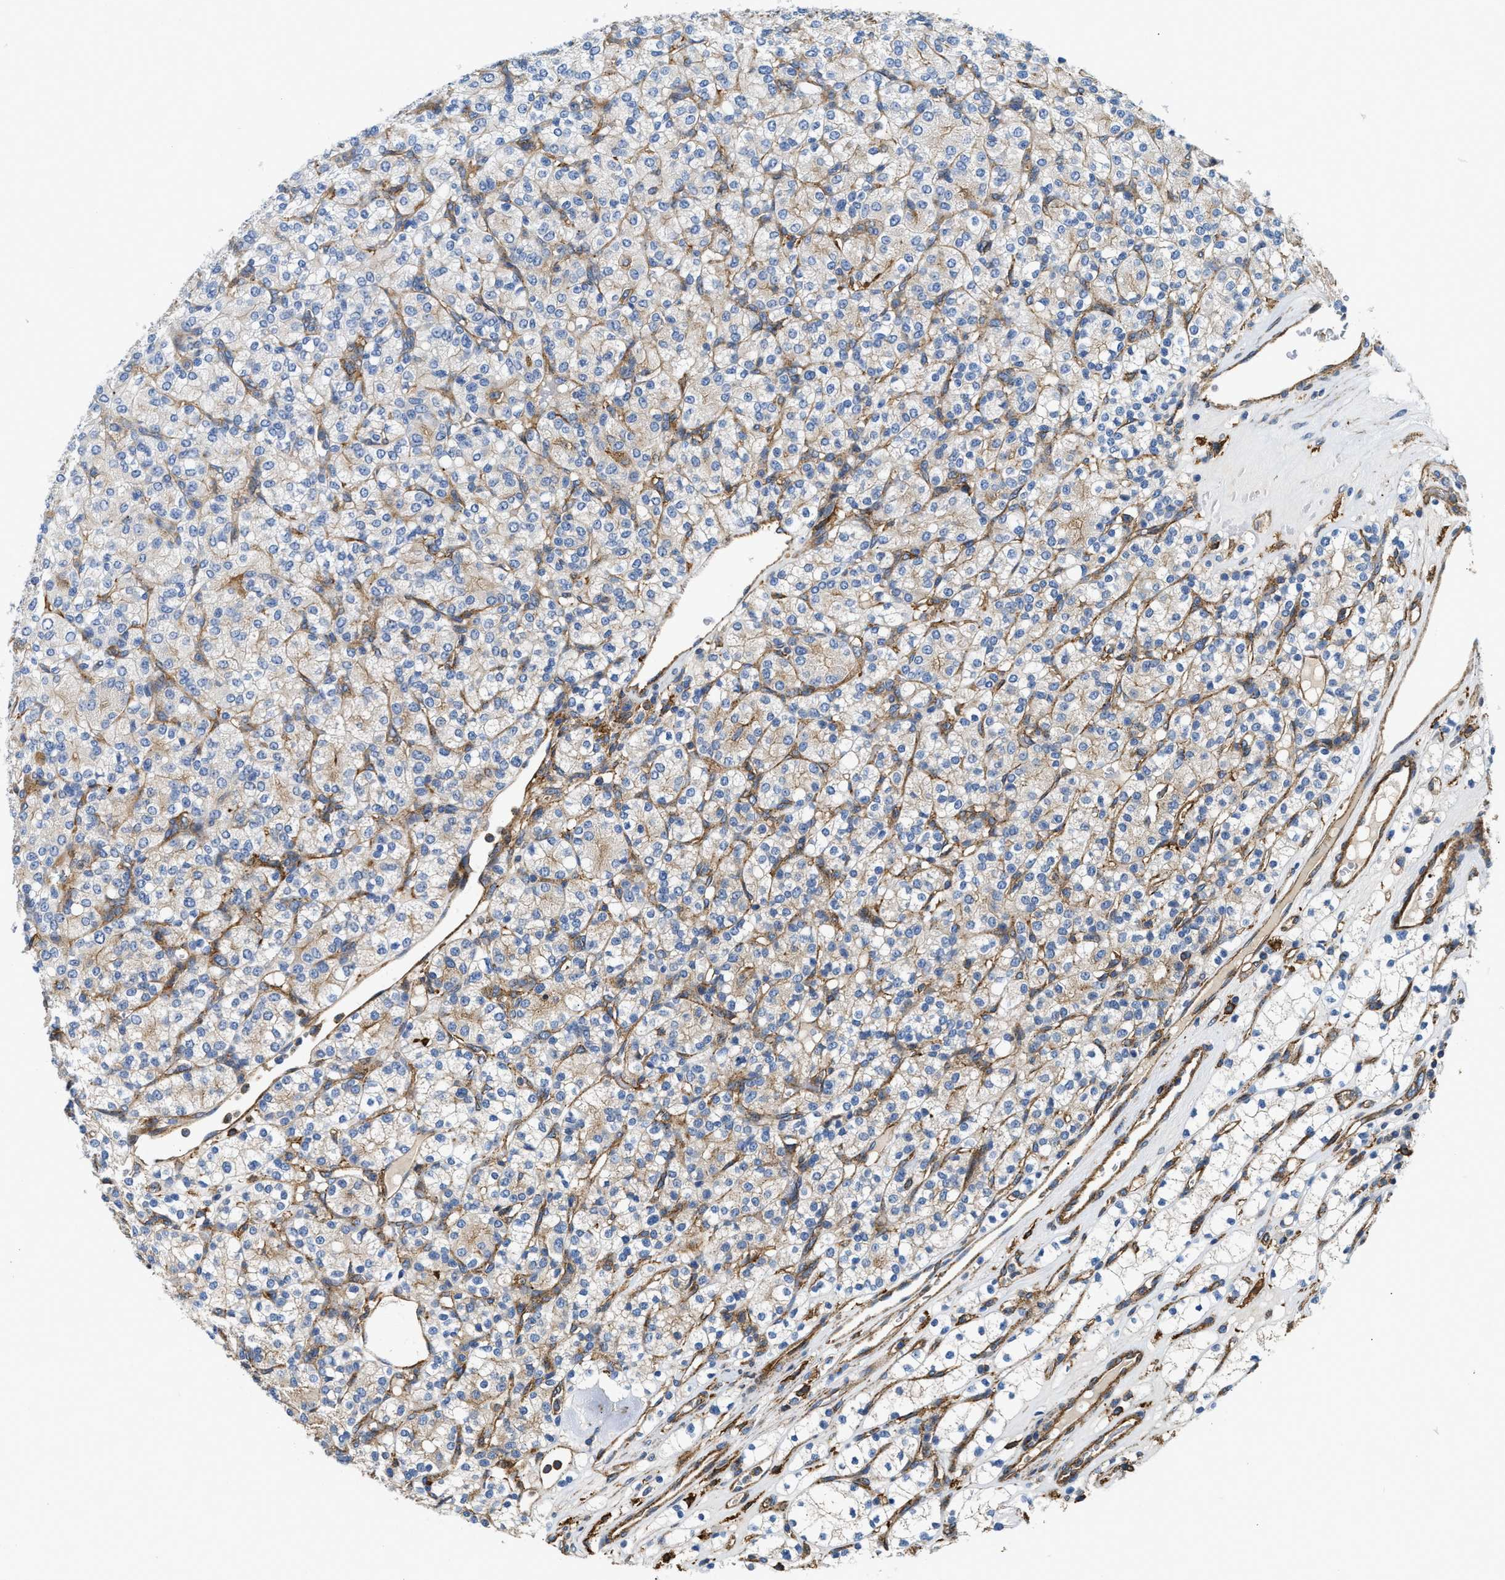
{"staining": {"intensity": "weak", "quantity": "<25%", "location": "cytoplasmic/membranous"}, "tissue": "renal cancer", "cell_type": "Tumor cells", "image_type": "cancer", "snomed": [{"axis": "morphology", "description": "Adenocarcinoma, NOS"}, {"axis": "topography", "description": "Kidney"}], "caption": "IHC histopathology image of human renal cancer (adenocarcinoma) stained for a protein (brown), which reveals no expression in tumor cells.", "gene": "NSUN7", "patient": {"sex": "male", "age": 77}}